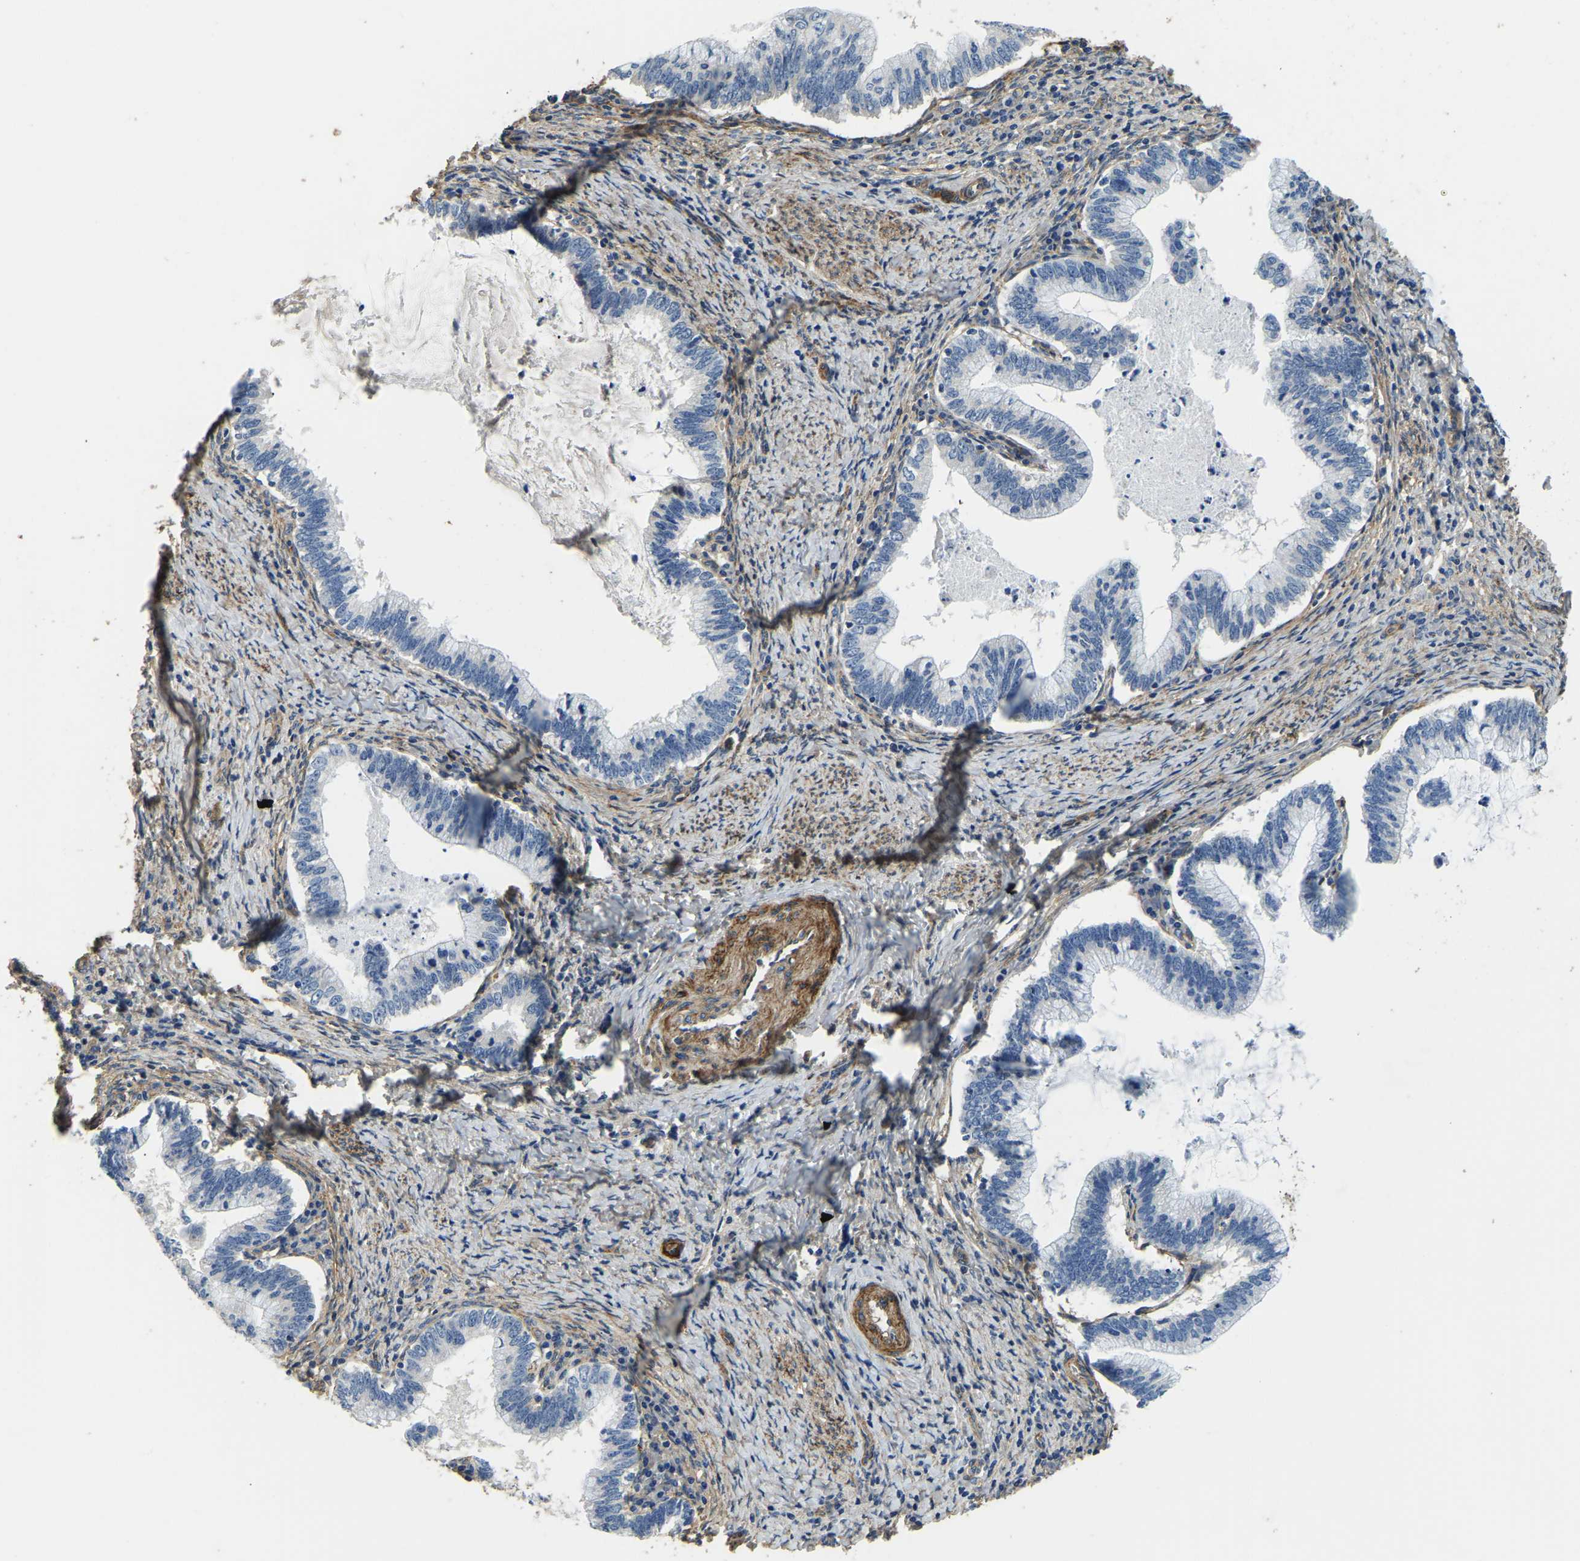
{"staining": {"intensity": "negative", "quantity": "none", "location": "none"}, "tissue": "cervical cancer", "cell_type": "Tumor cells", "image_type": "cancer", "snomed": [{"axis": "morphology", "description": "Adenocarcinoma, NOS"}, {"axis": "topography", "description": "Cervix"}], "caption": "High power microscopy micrograph of an immunohistochemistry (IHC) micrograph of cervical adenocarcinoma, revealing no significant expression in tumor cells.", "gene": "RNF39", "patient": {"sex": "female", "age": 36}}